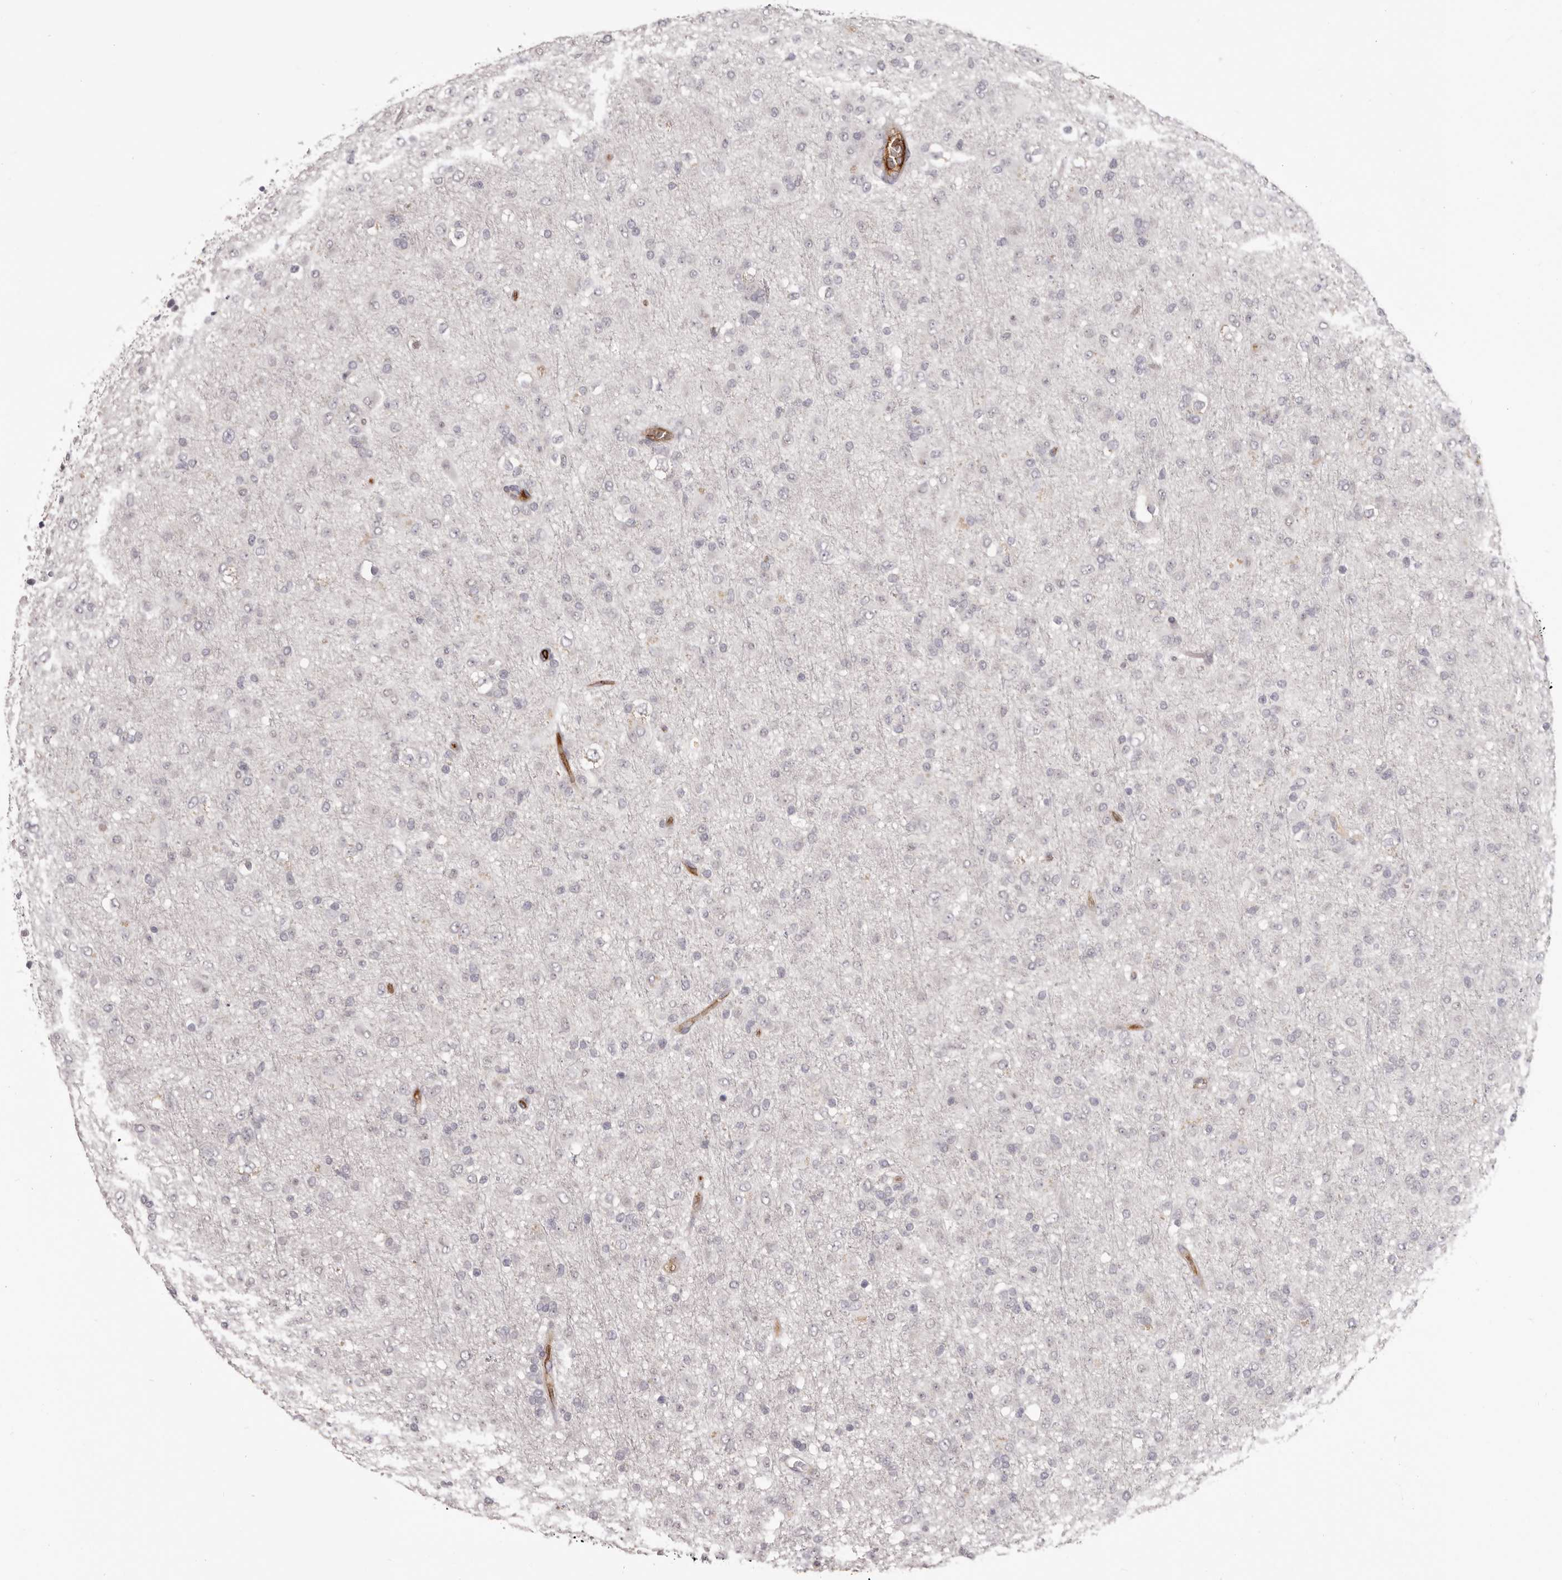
{"staining": {"intensity": "negative", "quantity": "none", "location": "none"}, "tissue": "glioma", "cell_type": "Tumor cells", "image_type": "cancer", "snomed": [{"axis": "morphology", "description": "Glioma, malignant, Low grade"}, {"axis": "topography", "description": "Brain"}], "caption": "DAB immunohistochemical staining of malignant glioma (low-grade) exhibits no significant positivity in tumor cells.", "gene": "OTUD3", "patient": {"sex": "male", "age": 65}}